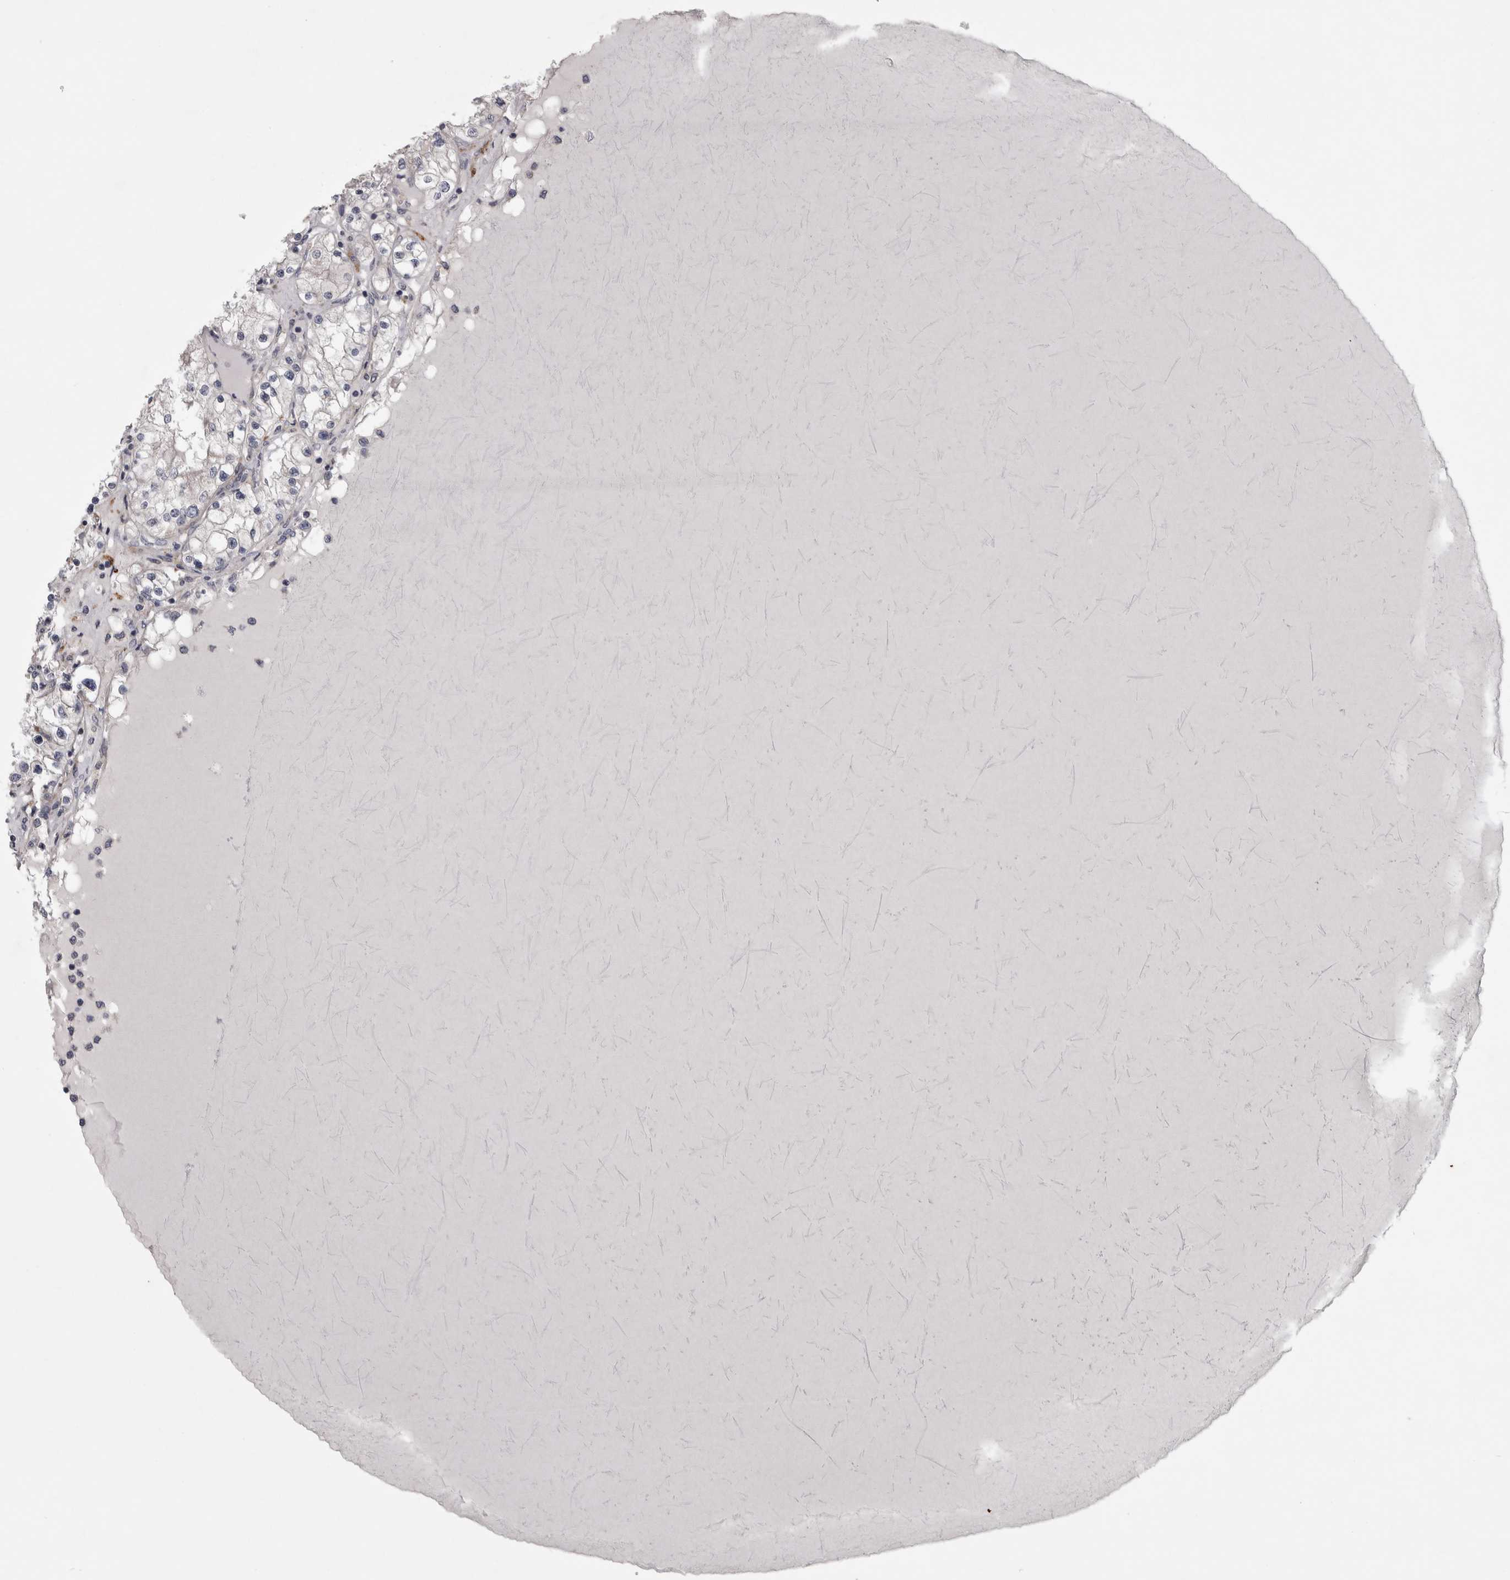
{"staining": {"intensity": "negative", "quantity": "none", "location": "none"}, "tissue": "renal cancer", "cell_type": "Tumor cells", "image_type": "cancer", "snomed": [{"axis": "morphology", "description": "Adenocarcinoma, NOS"}, {"axis": "topography", "description": "Kidney"}], "caption": "There is no significant staining in tumor cells of renal cancer (adenocarcinoma).", "gene": "PRKCI", "patient": {"sex": "male", "age": 68}}